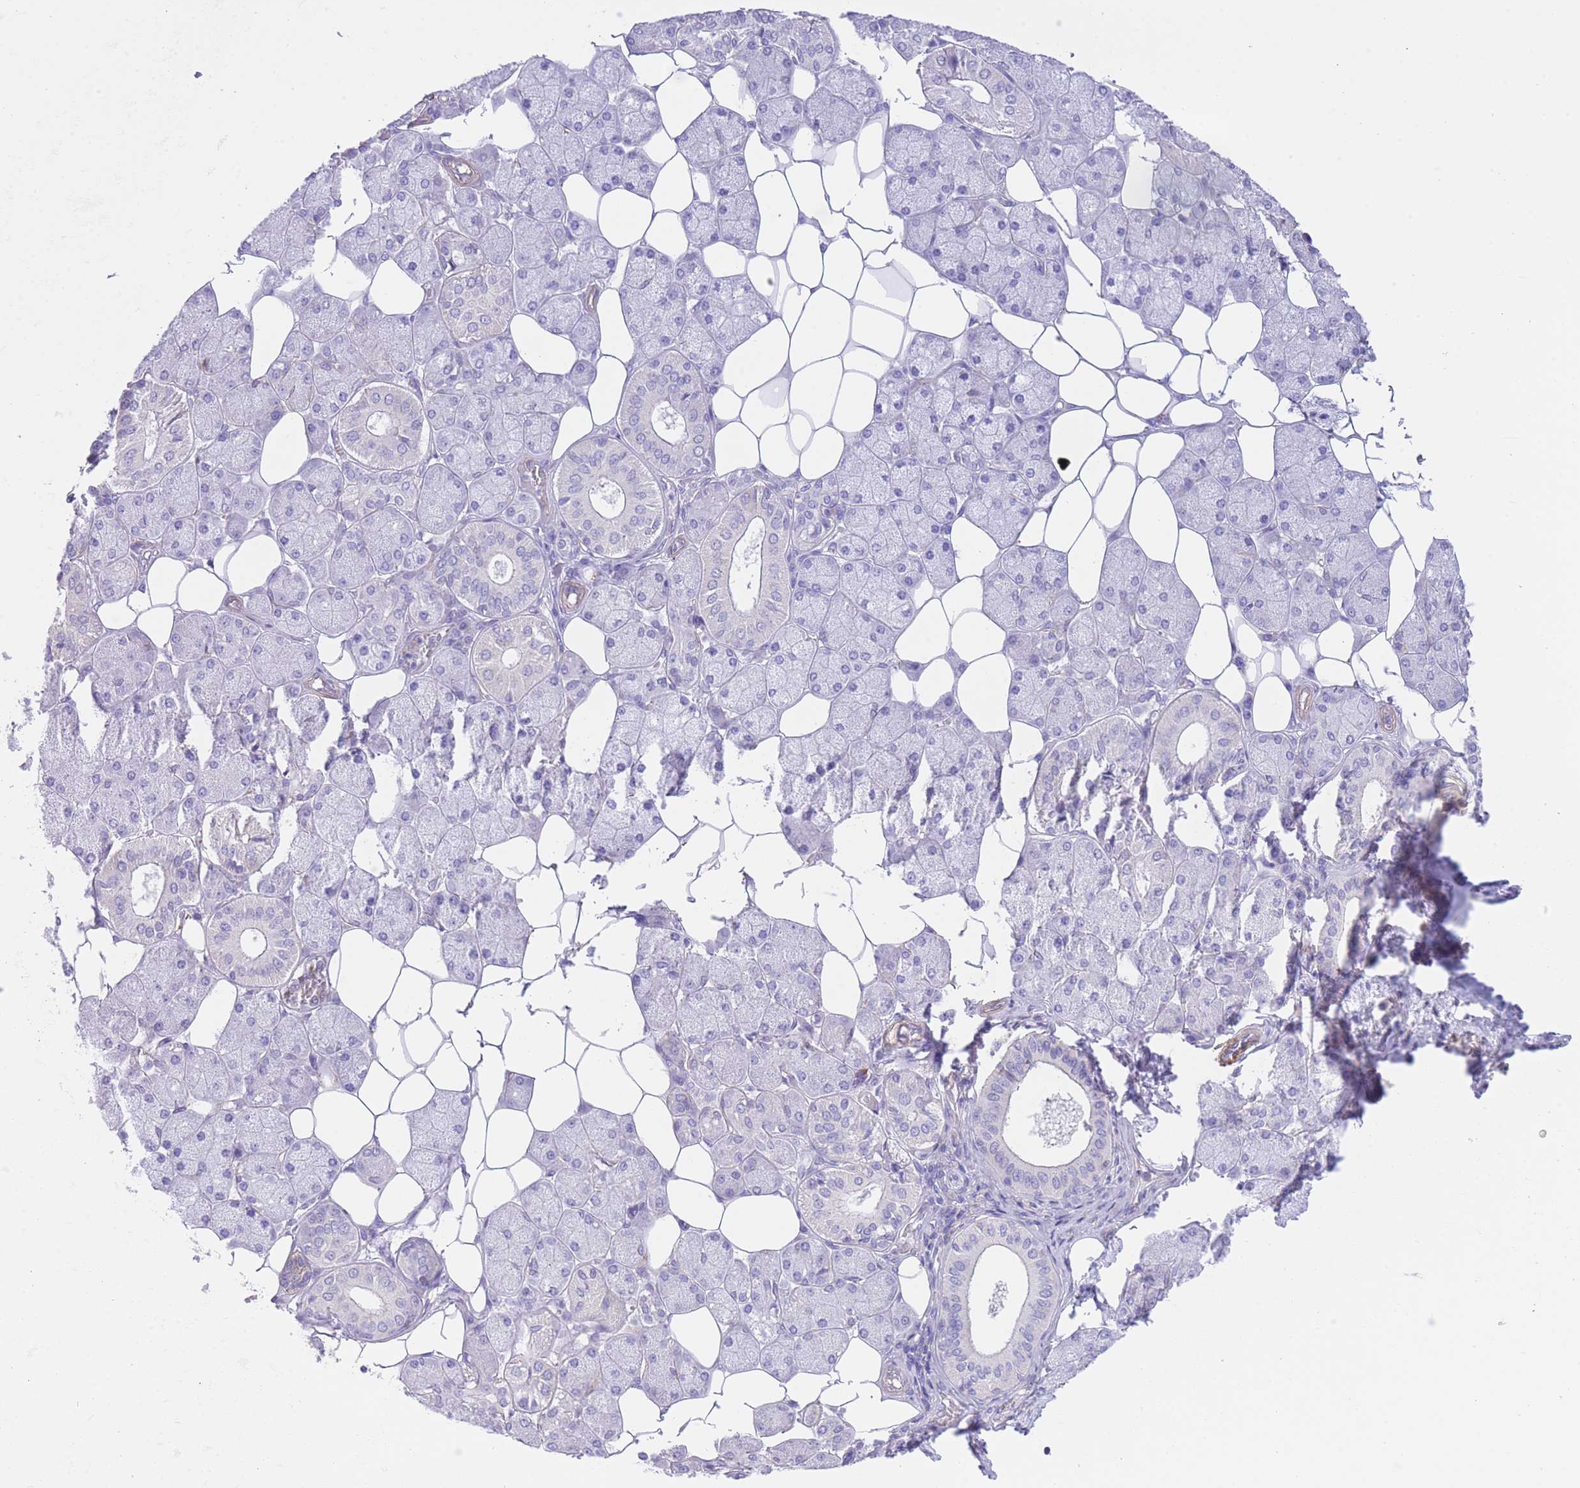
{"staining": {"intensity": "negative", "quantity": "none", "location": "none"}, "tissue": "salivary gland", "cell_type": "Glandular cells", "image_type": "normal", "snomed": [{"axis": "morphology", "description": "Squamous cell carcinoma, NOS"}, {"axis": "topography", "description": "Skin"}, {"axis": "topography", "description": "Head-Neck"}], "caption": "Immunohistochemical staining of unremarkable salivary gland demonstrates no significant positivity in glandular cells.", "gene": "ENSG00000289258", "patient": {"sex": "male", "age": 80}}